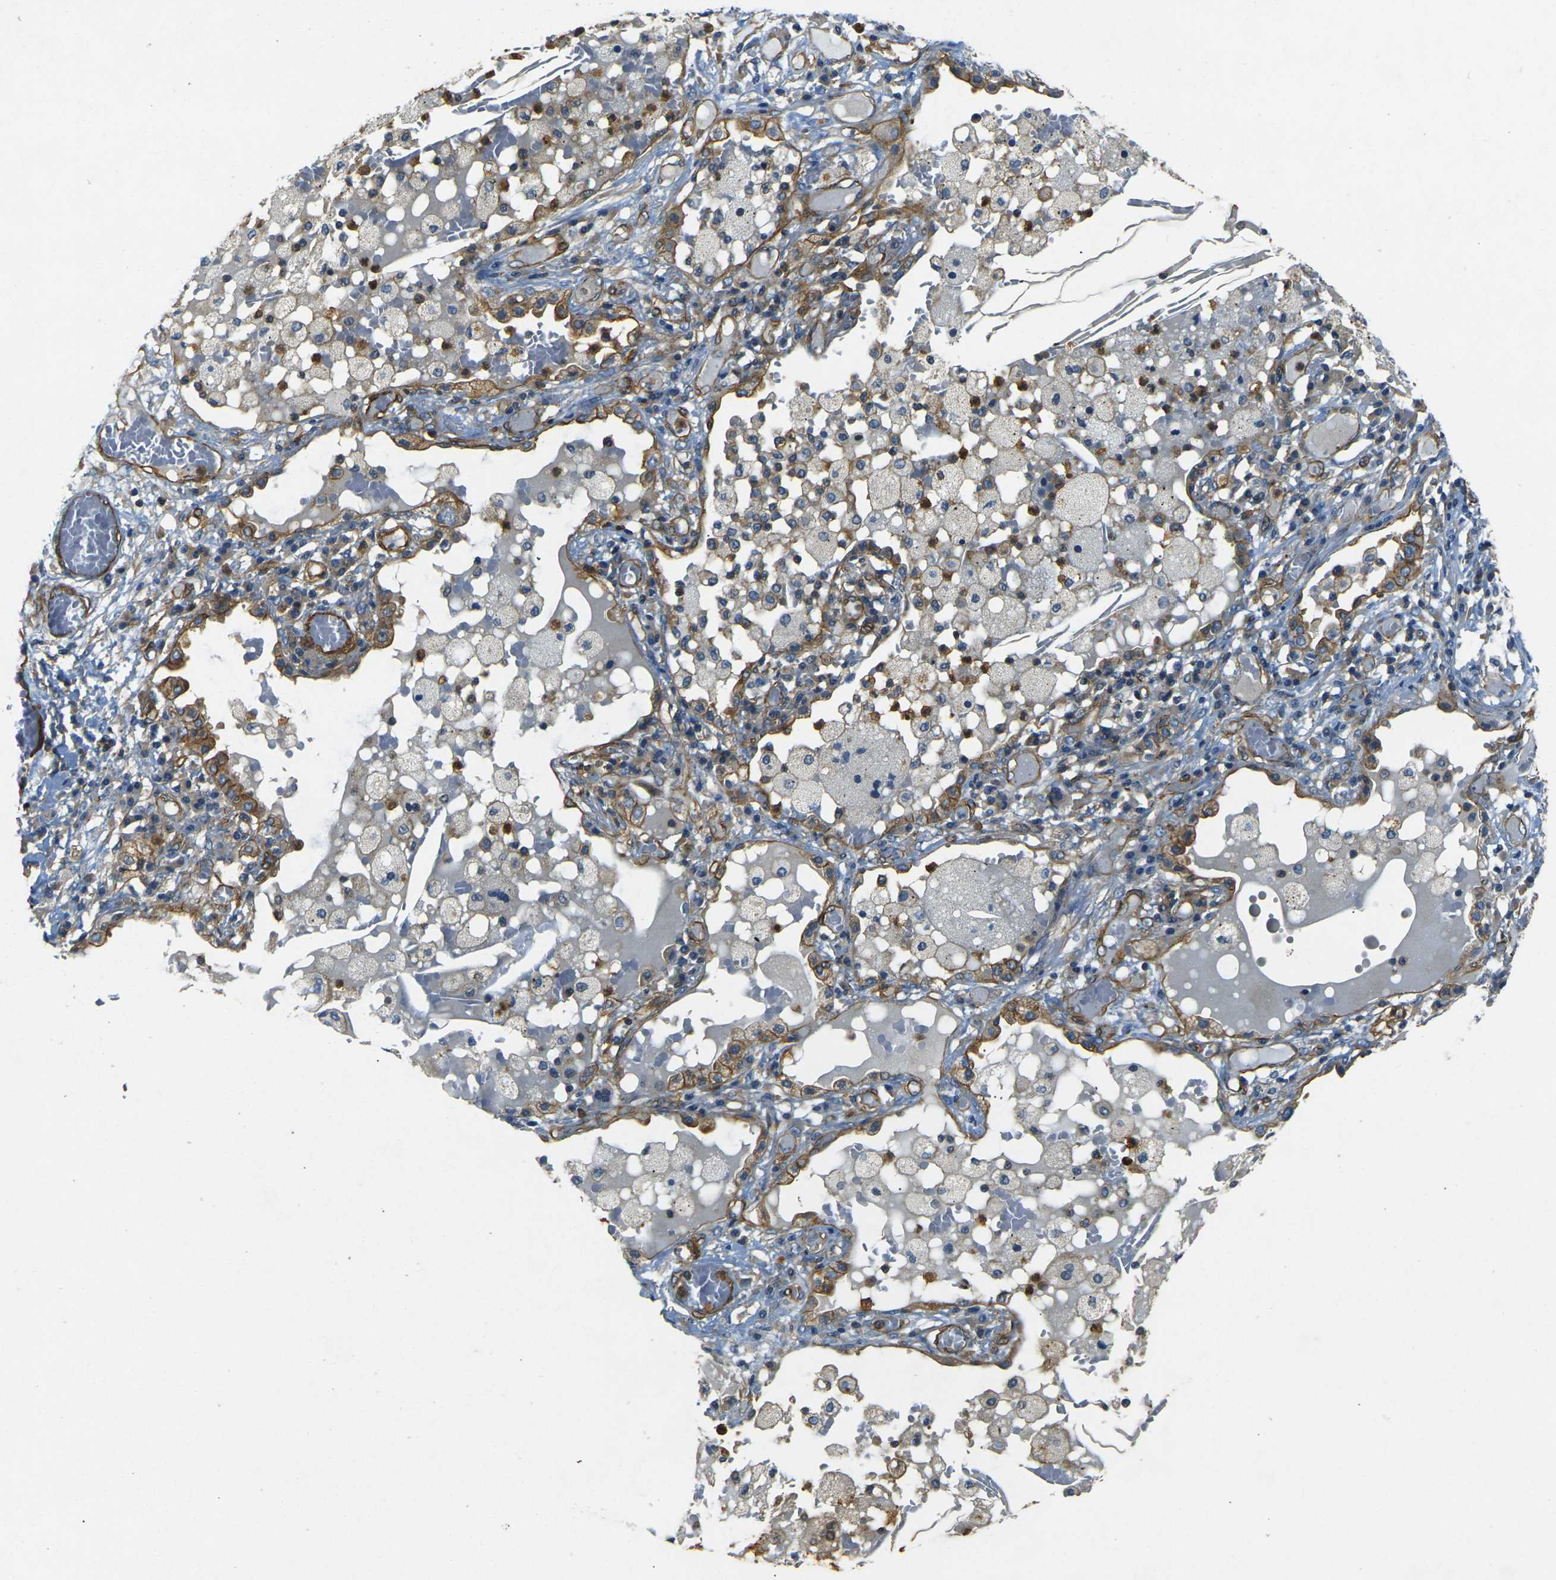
{"staining": {"intensity": "moderate", "quantity": ">75%", "location": "cytoplasmic/membranous"}, "tissue": "lung cancer", "cell_type": "Tumor cells", "image_type": "cancer", "snomed": [{"axis": "morphology", "description": "Squamous cell carcinoma, NOS"}, {"axis": "topography", "description": "Lung"}], "caption": "DAB immunohistochemical staining of squamous cell carcinoma (lung) demonstrates moderate cytoplasmic/membranous protein positivity in about >75% of tumor cells. (IHC, brightfield microscopy, high magnification).", "gene": "EPHA7", "patient": {"sex": "male", "age": 71}}